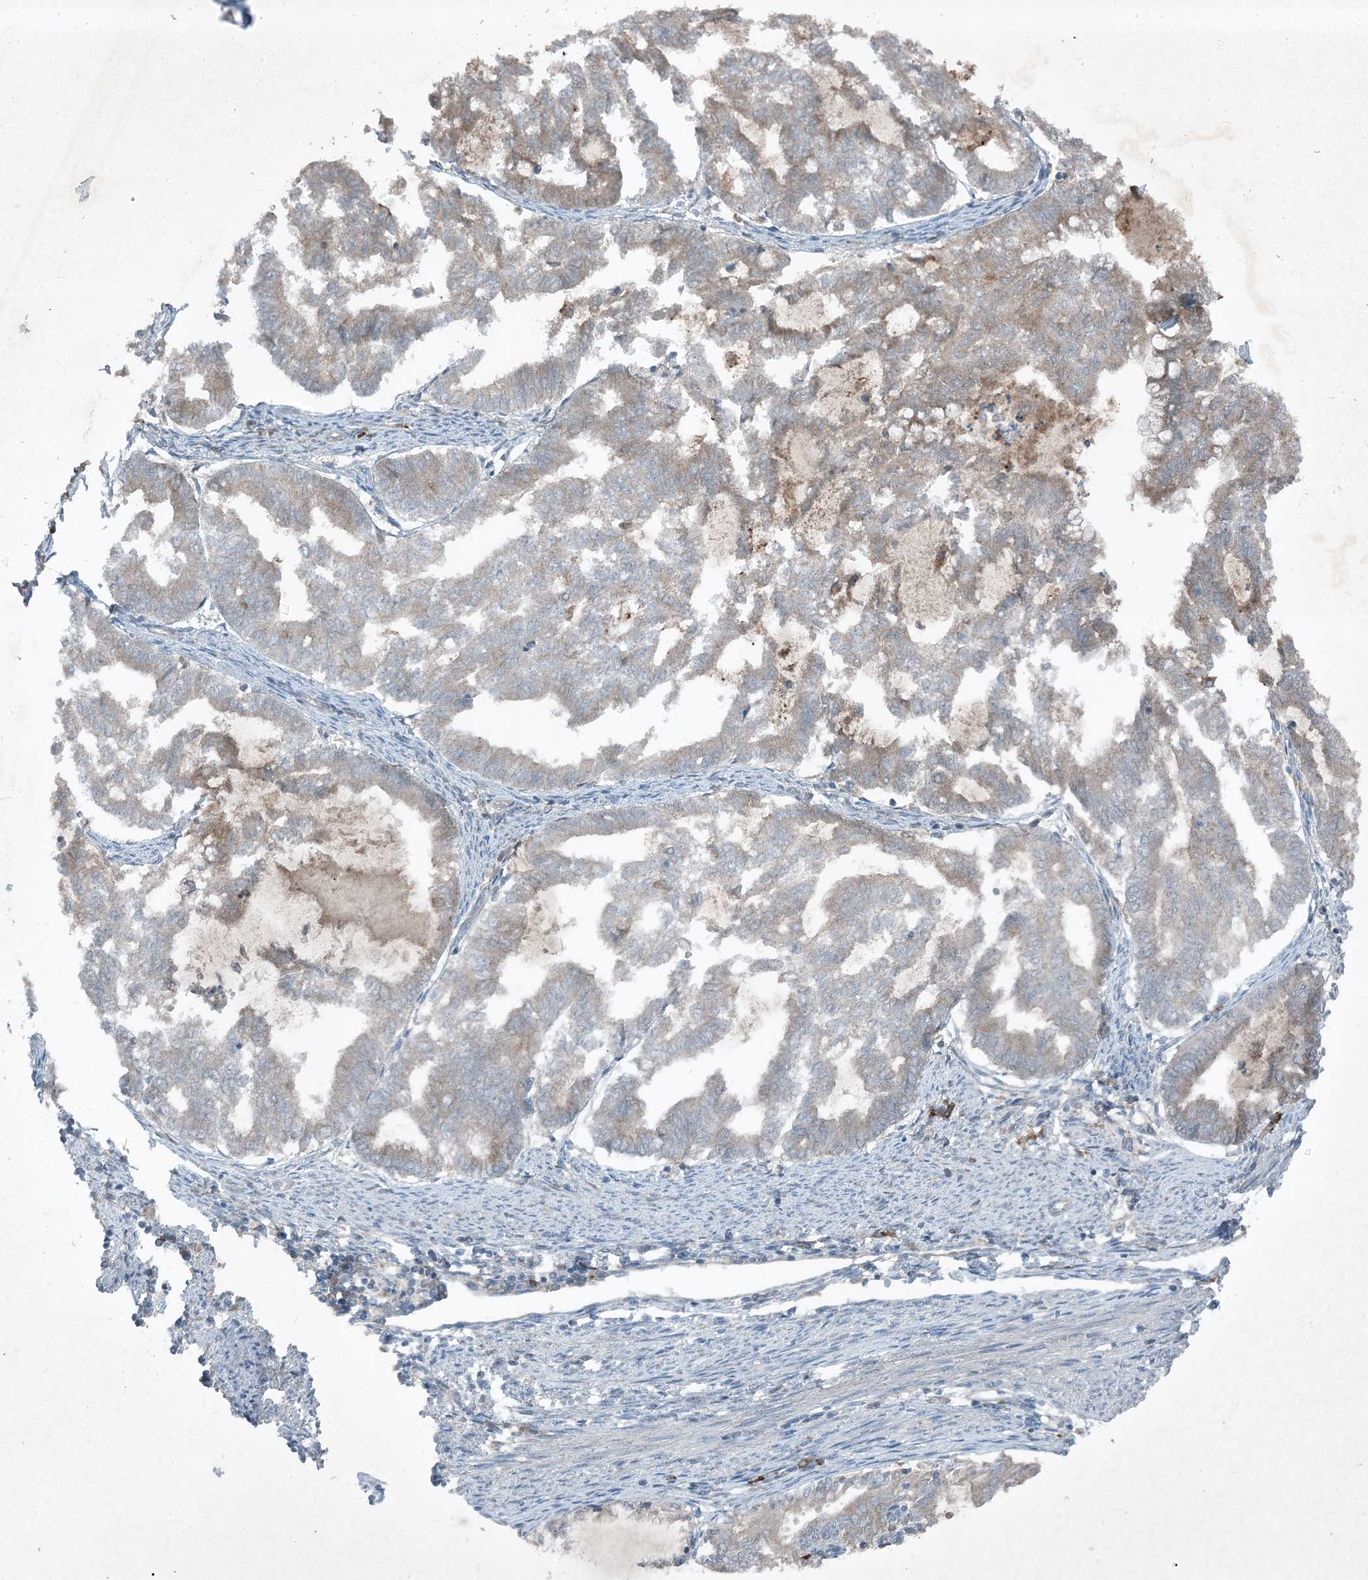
{"staining": {"intensity": "weak", "quantity": "<25%", "location": "cytoplasmic/membranous"}, "tissue": "endometrial cancer", "cell_type": "Tumor cells", "image_type": "cancer", "snomed": [{"axis": "morphology", "description": "Adenocarcinoma, NOS"}, {"axis": "topography", "description": "Endometrium"}], "caption": "An immunohistochemistry photomicrograph of endometrial cancer is shown. There is no staining in tumor cells of endometrial cancer. (DAB (3,3'-diaminobenzidine) IHC visualized using brightfield microscopy, high magnification).", "gene": "MDN1", "patient": {"sex": "female", "age": 79}}